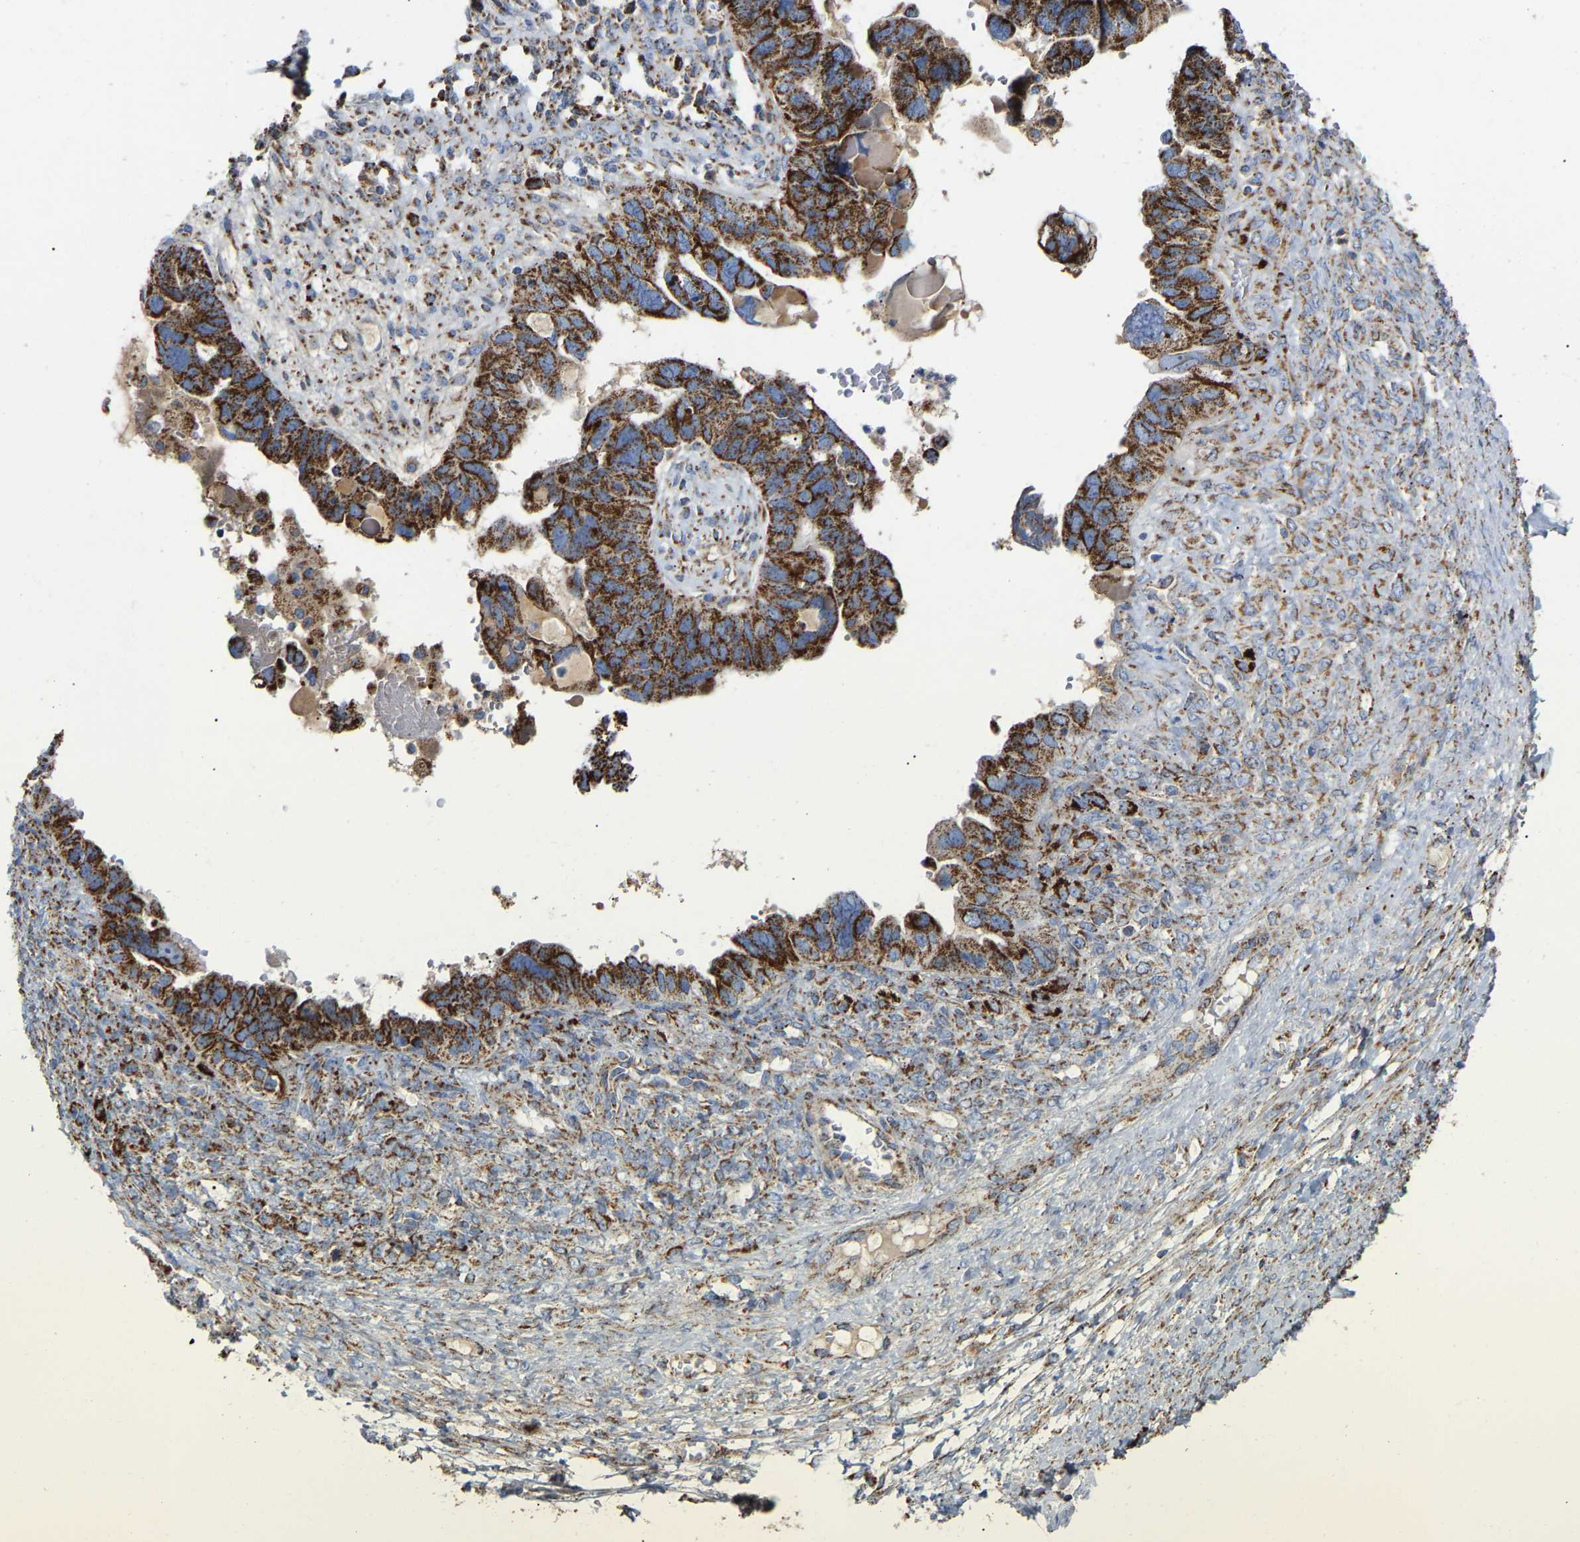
{"staining": {"intensity": "strong", "quantity": ">75%", "location": "cytoplasmic/membranous"}, "tissue": "ovarian cancer", "cell_type": "Tumor cells", "image_type": "cancer", "snomed": [{"axis": "morphology", "description": "Cystadenocarcinoma, serous, NOS"}, {"axis": "topography", "description": "Ovary"}], "caption": "A photomicrograph of ovarian cancer stained for a protein reveals strong cytoplasmic/membranous brown staining in tumor cells.", "gene": "HIBADH", "patient": {"sex": "female", "age": 79}}